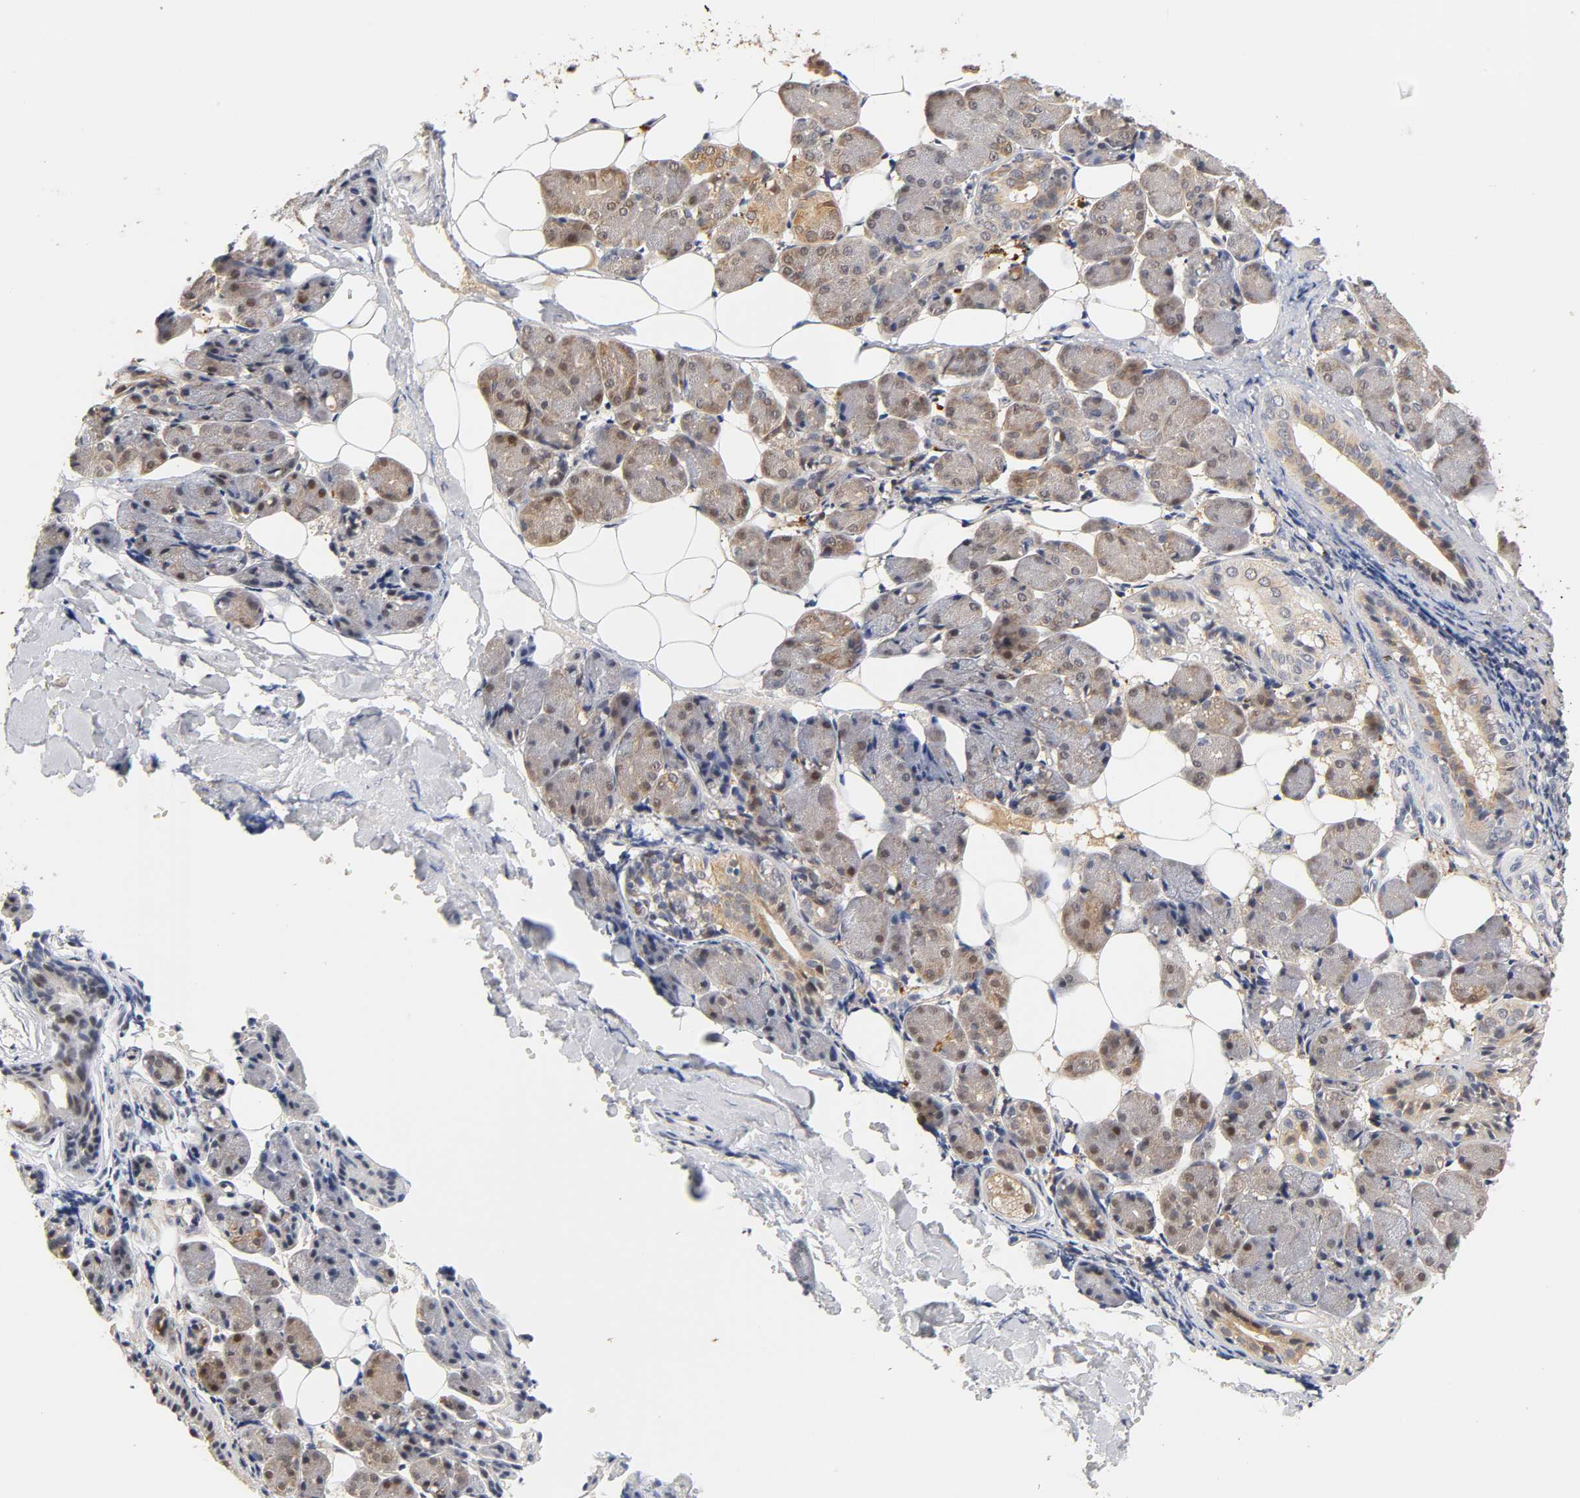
{"staining": {"intensity": "moderate", "quantity": ">75%", "location": "cytoplasmic/membranous,nuclear"}, "tissue": "salivary gland", "cell_type": "Glandular cells", "image_type": "normal", "snomed": [{"axis": "morphology", "description": "Normal tissue, NOS"}, {"axis": "morphology", "description": "Adenoma, NOS"}, {"axis": "topography", "description": "Salivary gland"}], "caption": "A brown stain shows moderate cytoplasmic/membranous,nuclear expression of a protein in glandular cells of unremarkable human salivary gland. The staining was performed using DAB (3,3'-diaminobenzidine), with brown indicating positive protein expression. Nuclei are stained blue with hematoxylin.", "gene": "GSTZ1", "patient": {"sex": "female", "age": 32}}